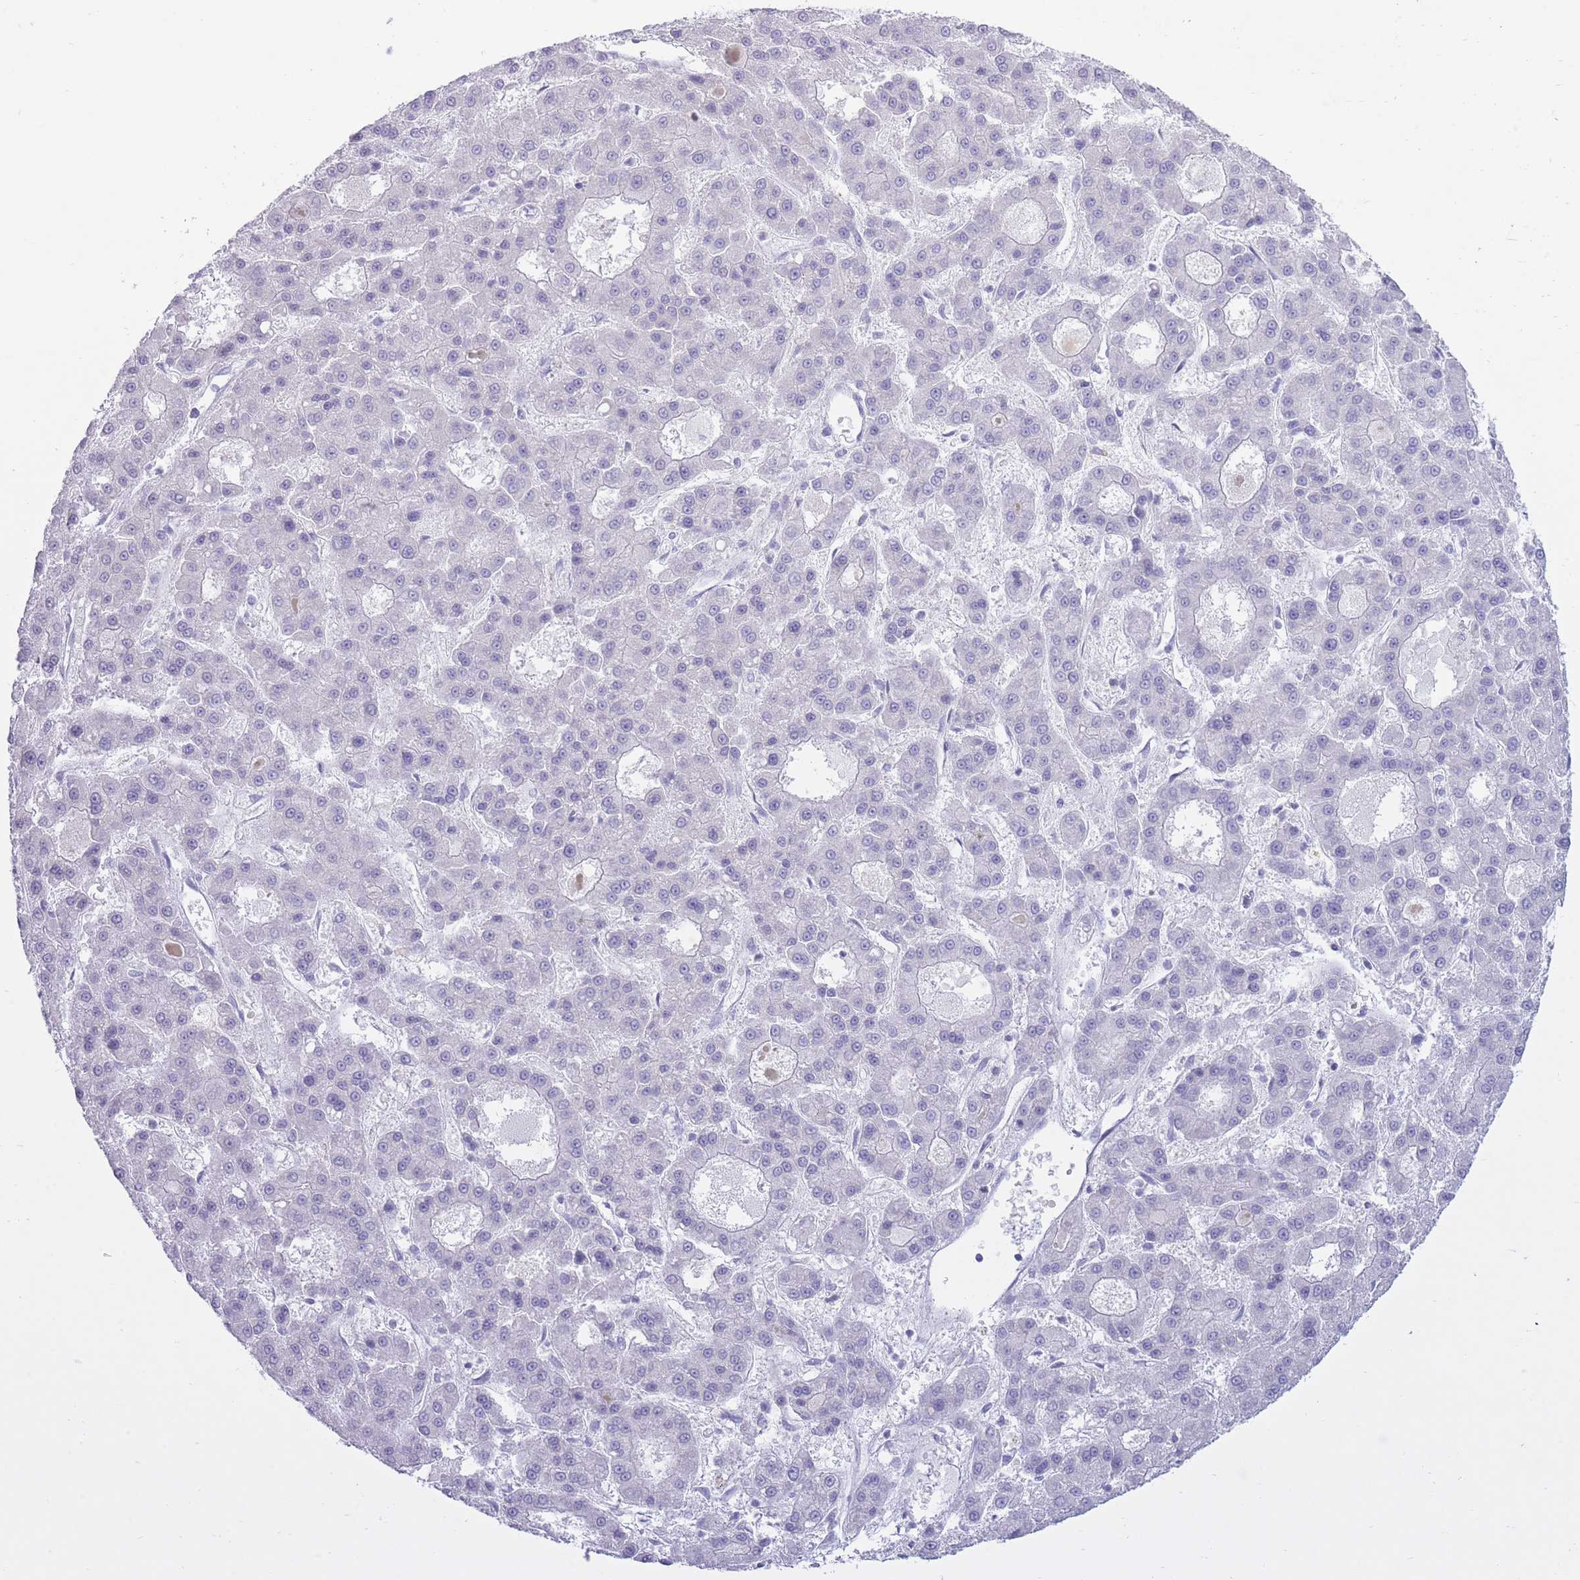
{"staining": {"intensity": "negative", "quantity": "none", "location": "none"}, "tissue": "liver cancer", "cell_type": "Tumor cells", "image_type": "cancer", "snomed": [{"axis": "morphology", "description": "Carcinoma, Hepatocellular, NOS"}, {"axis": "topography", "description": "Liver"}], "caption": "Tumor cells show no significant expression in liver cancer.", "gene": "DENND2D", "patient": {"sex": "male", "age": 70}}